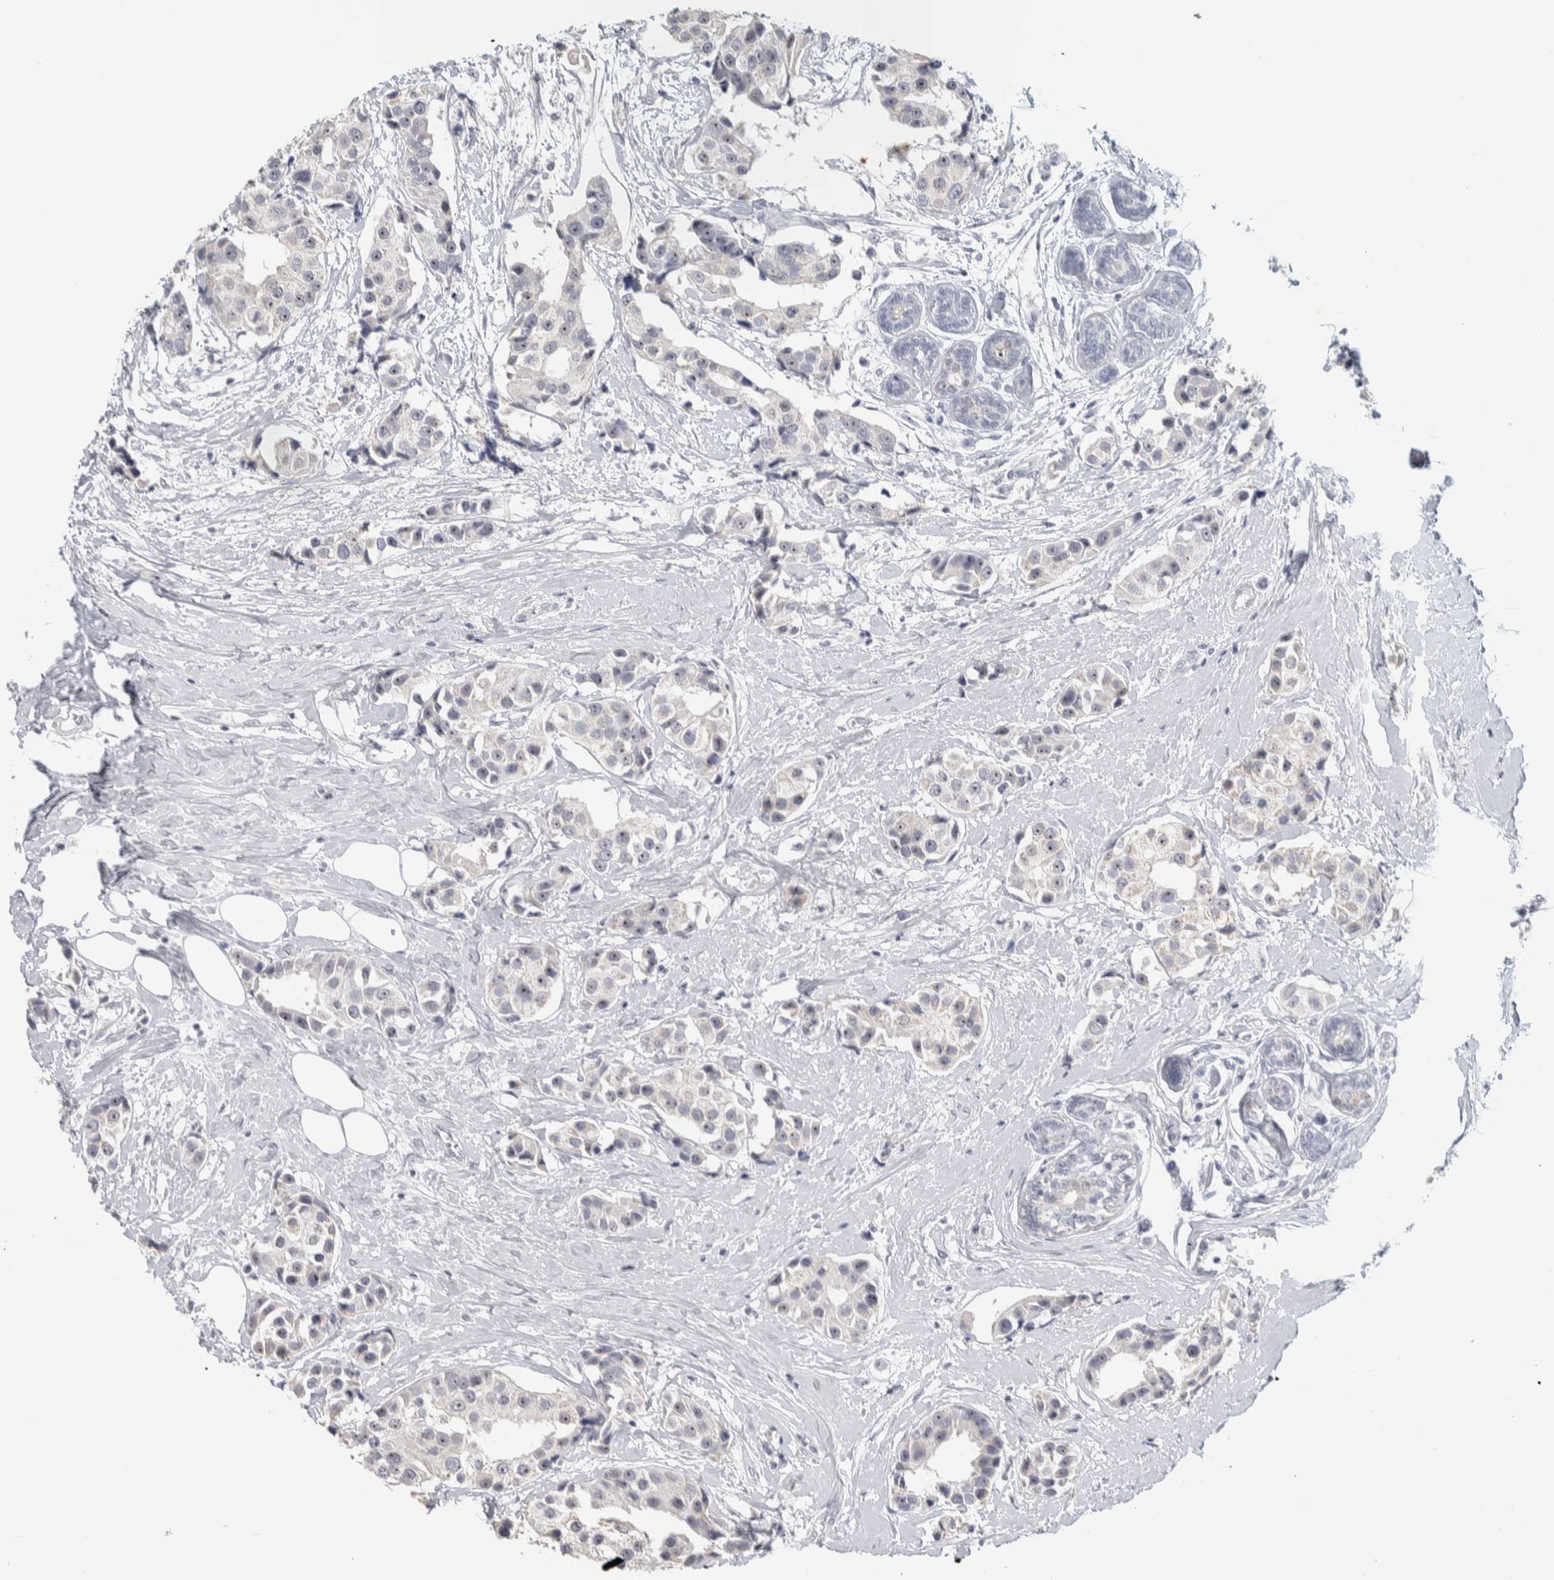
{"staining": {"intensity": "moderate", "quantity": "25%-75%", "location": "nuclear"}, "tissue": "breast cancer", "cell_type": "Tumor cells", "image_type": "cancer", "snomed": [{"axis": "morphology", "description": "Normal tissue, NOS"}, {"axis": "morphology", "description": "Duct carcinoma"}, {"axis": "topography", "description": "Breast"}], "caption": "Immunohistochemical staining of breast infiltrating ductal carcinoma demonstrates medium levels of moderate nuclear expression in about 25%-75% of tumor cells. (DAB (3,3'-diaminobenzidine) = brown stain, brightfield microscopy at high magnification).", "gene": "DCXR", "patient": {"sex": "female", "age": 39}}